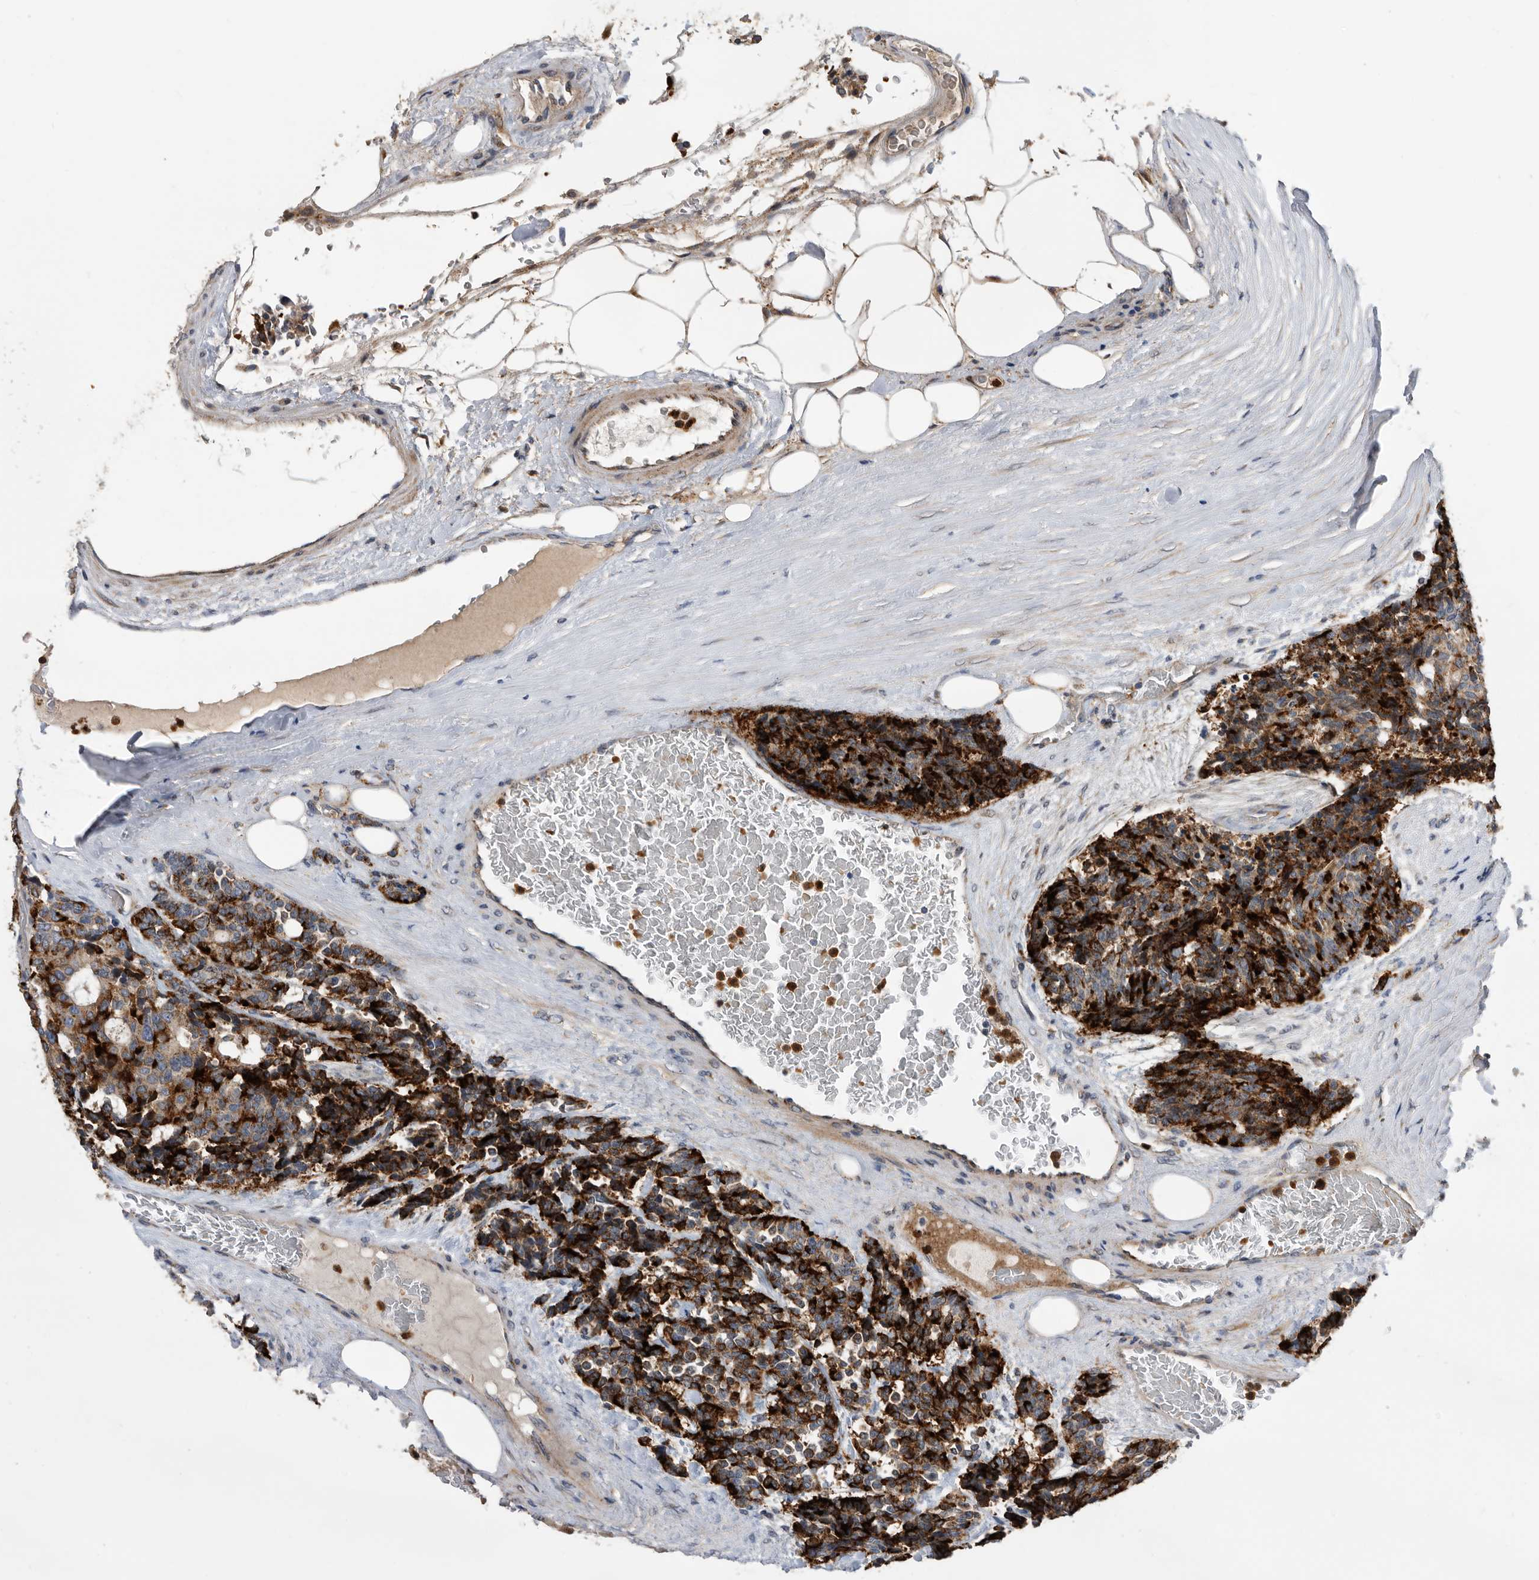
{"staining": {"intensity": "moderate", "quantity": ">75%", "location": "cytoplasmic/membranous"}, "tissue": "carcinoid", "cell_type": "Tumor cells", "image_type": "cancer", "snomed": [{"axis": "morphology", "description": "Carcinoid, malignant, NOS"}, {"axis": "topography", "description": "Pancreas"}], "caption": "Immunohistochemical staining of carcinoid reveals medium levels of moderate cytoplasmic/membranous positivity in approximately >75% of tumor cells. (Brightfield microscopy of DAB IHC at high magnification).", "gene": "CRISPLD2", "patient": {"sex": "female", "age": 54}}